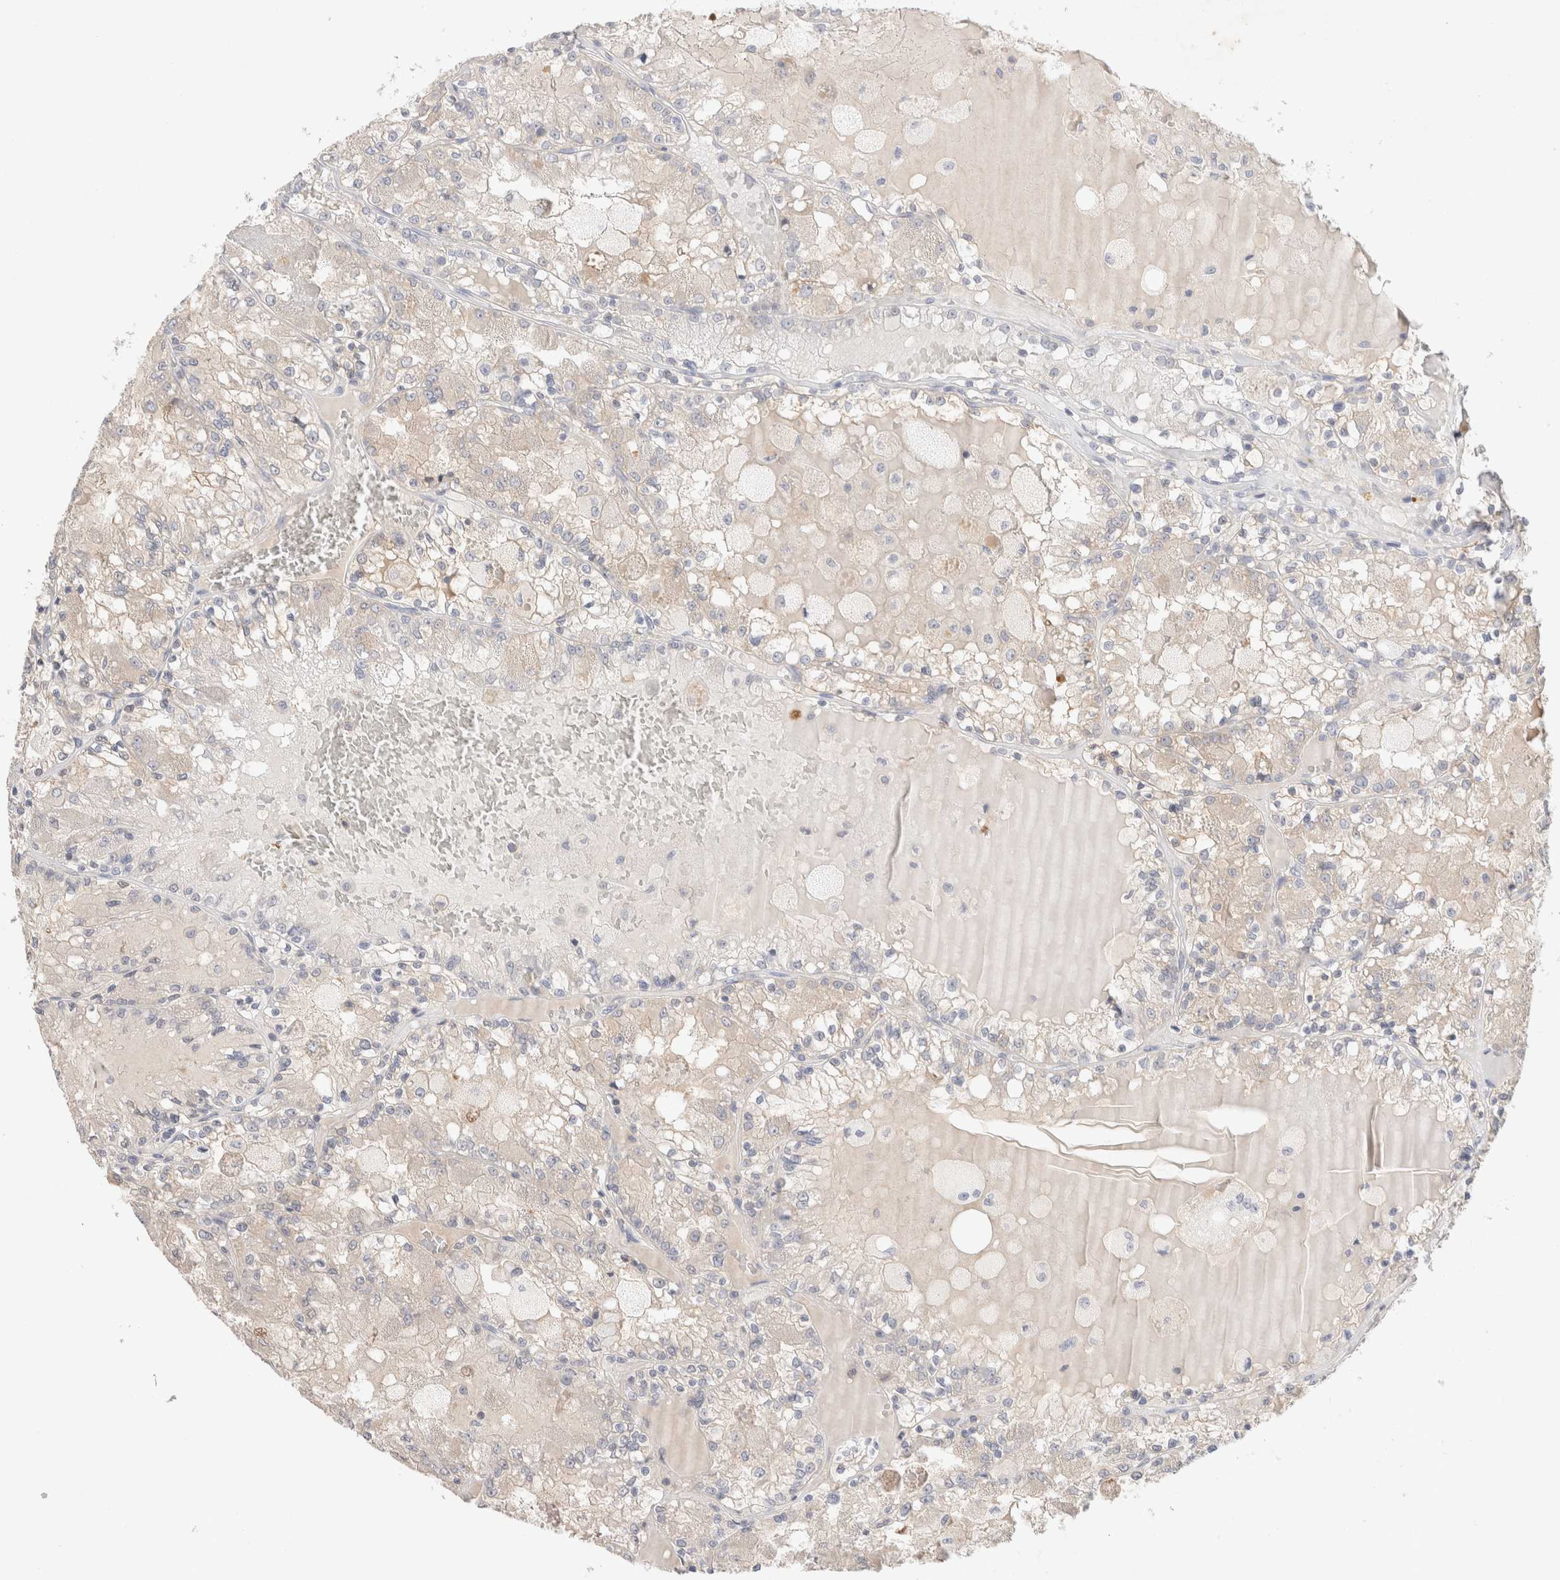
{"staining": {"intensity": "negative", "quantity": "none", "location": "none"}, "tissue": "renal cancer", "cell_type": "Tumor cells", "image_type": "cancer", "snomed": [{"axis": "morphology", "description": "Adenocarcinoma, NOS"}, {"axis": "topography", "description": "Kidney"}], "caption": "Tumor cells show no significant expression in adenocarcinoma (renal).", "gene": "MPP2", "patient": {"sex": "female", "age": 56}}